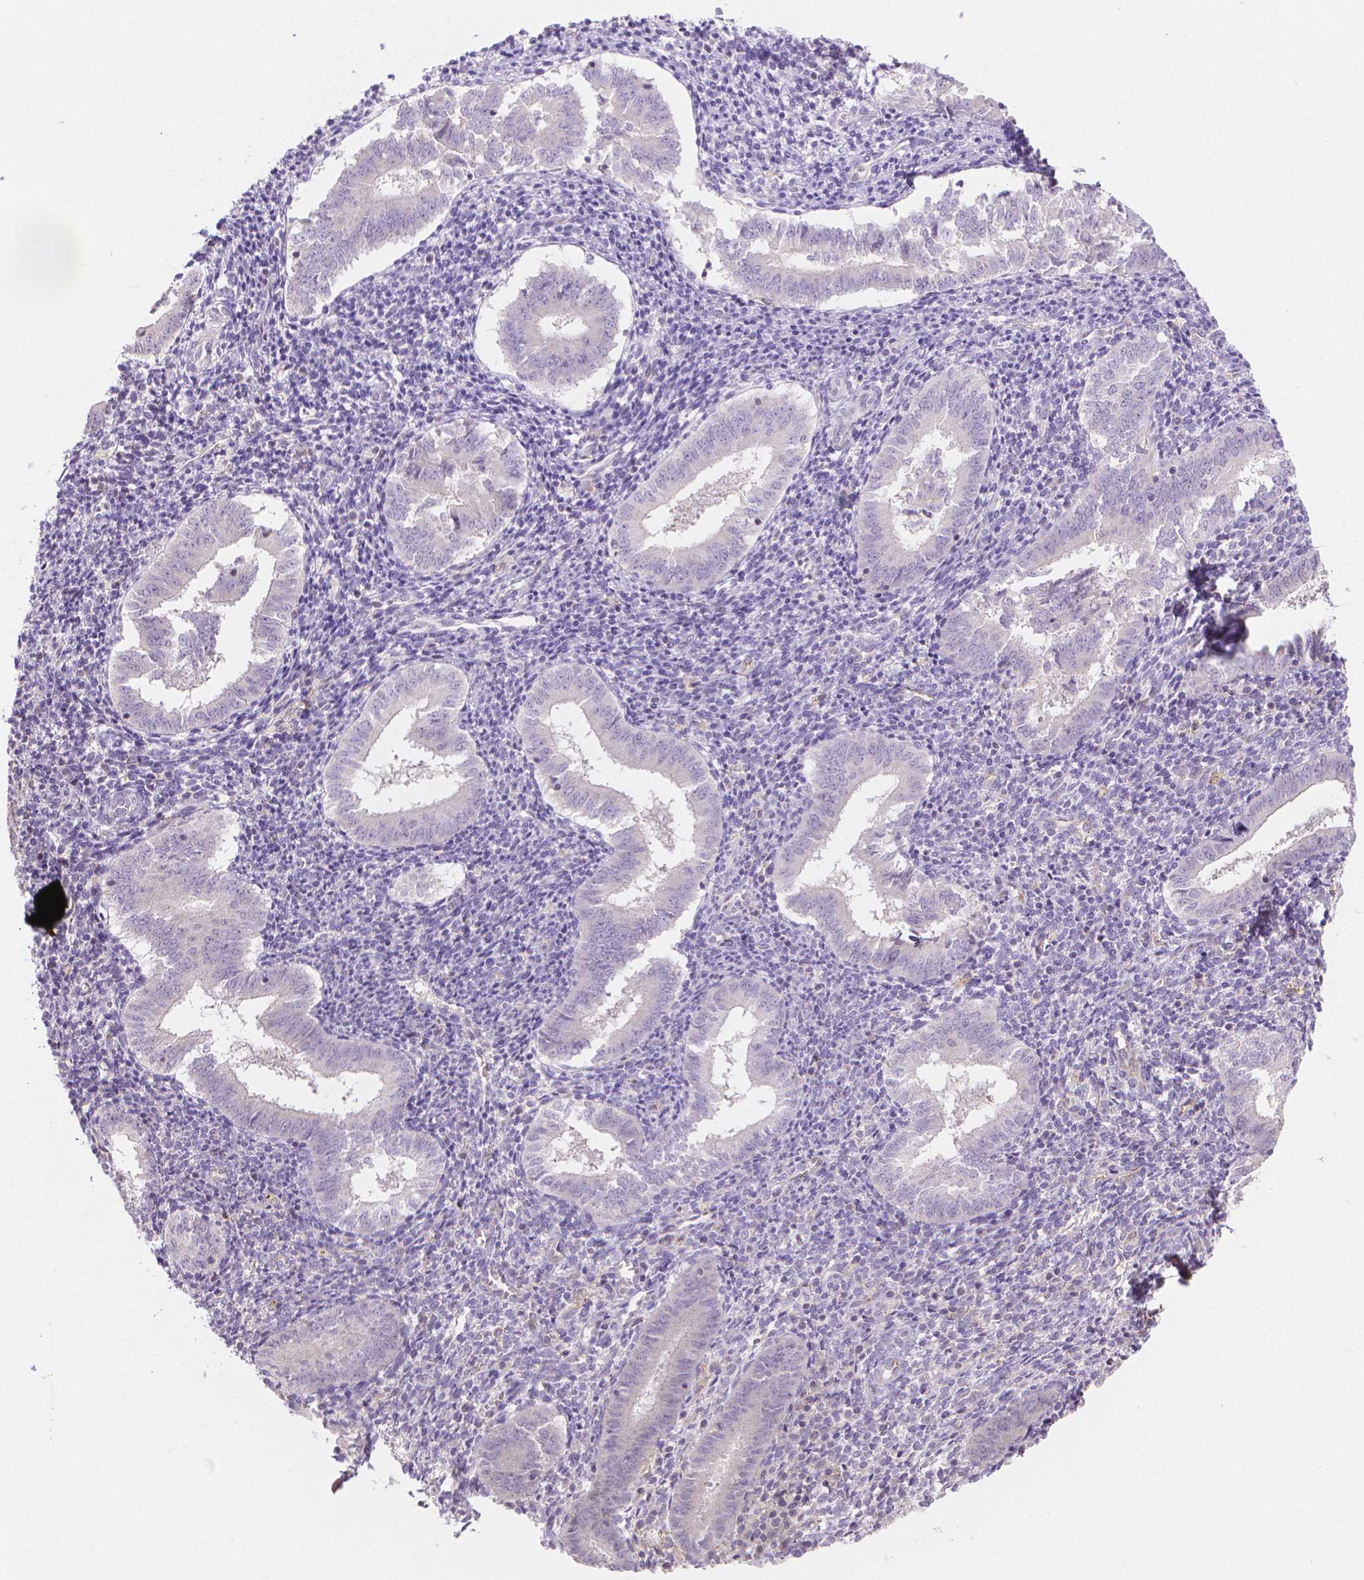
{"staining": {"intensity": "negative", "quantity": "none", "location": "none"}, "tissue": "endometrium", "cell_type": "Cells in endometrial stroma", "image_type": "normal", "snomed": [{"axis": "morphology", "description": "Normal tissue, NOS"}, {"axis": "topography", "description": "Endometrium"}], "caption": "Normal endometrium was stained to show a protein in brown. There is no significant staining in cells in endometrial stroma. The staining is performed using DAB brown chromogen with nuclei counter-stained in using hematoxylin.", "gene": "PRDM13", "patient": {"sex": "female", "age": 25}}